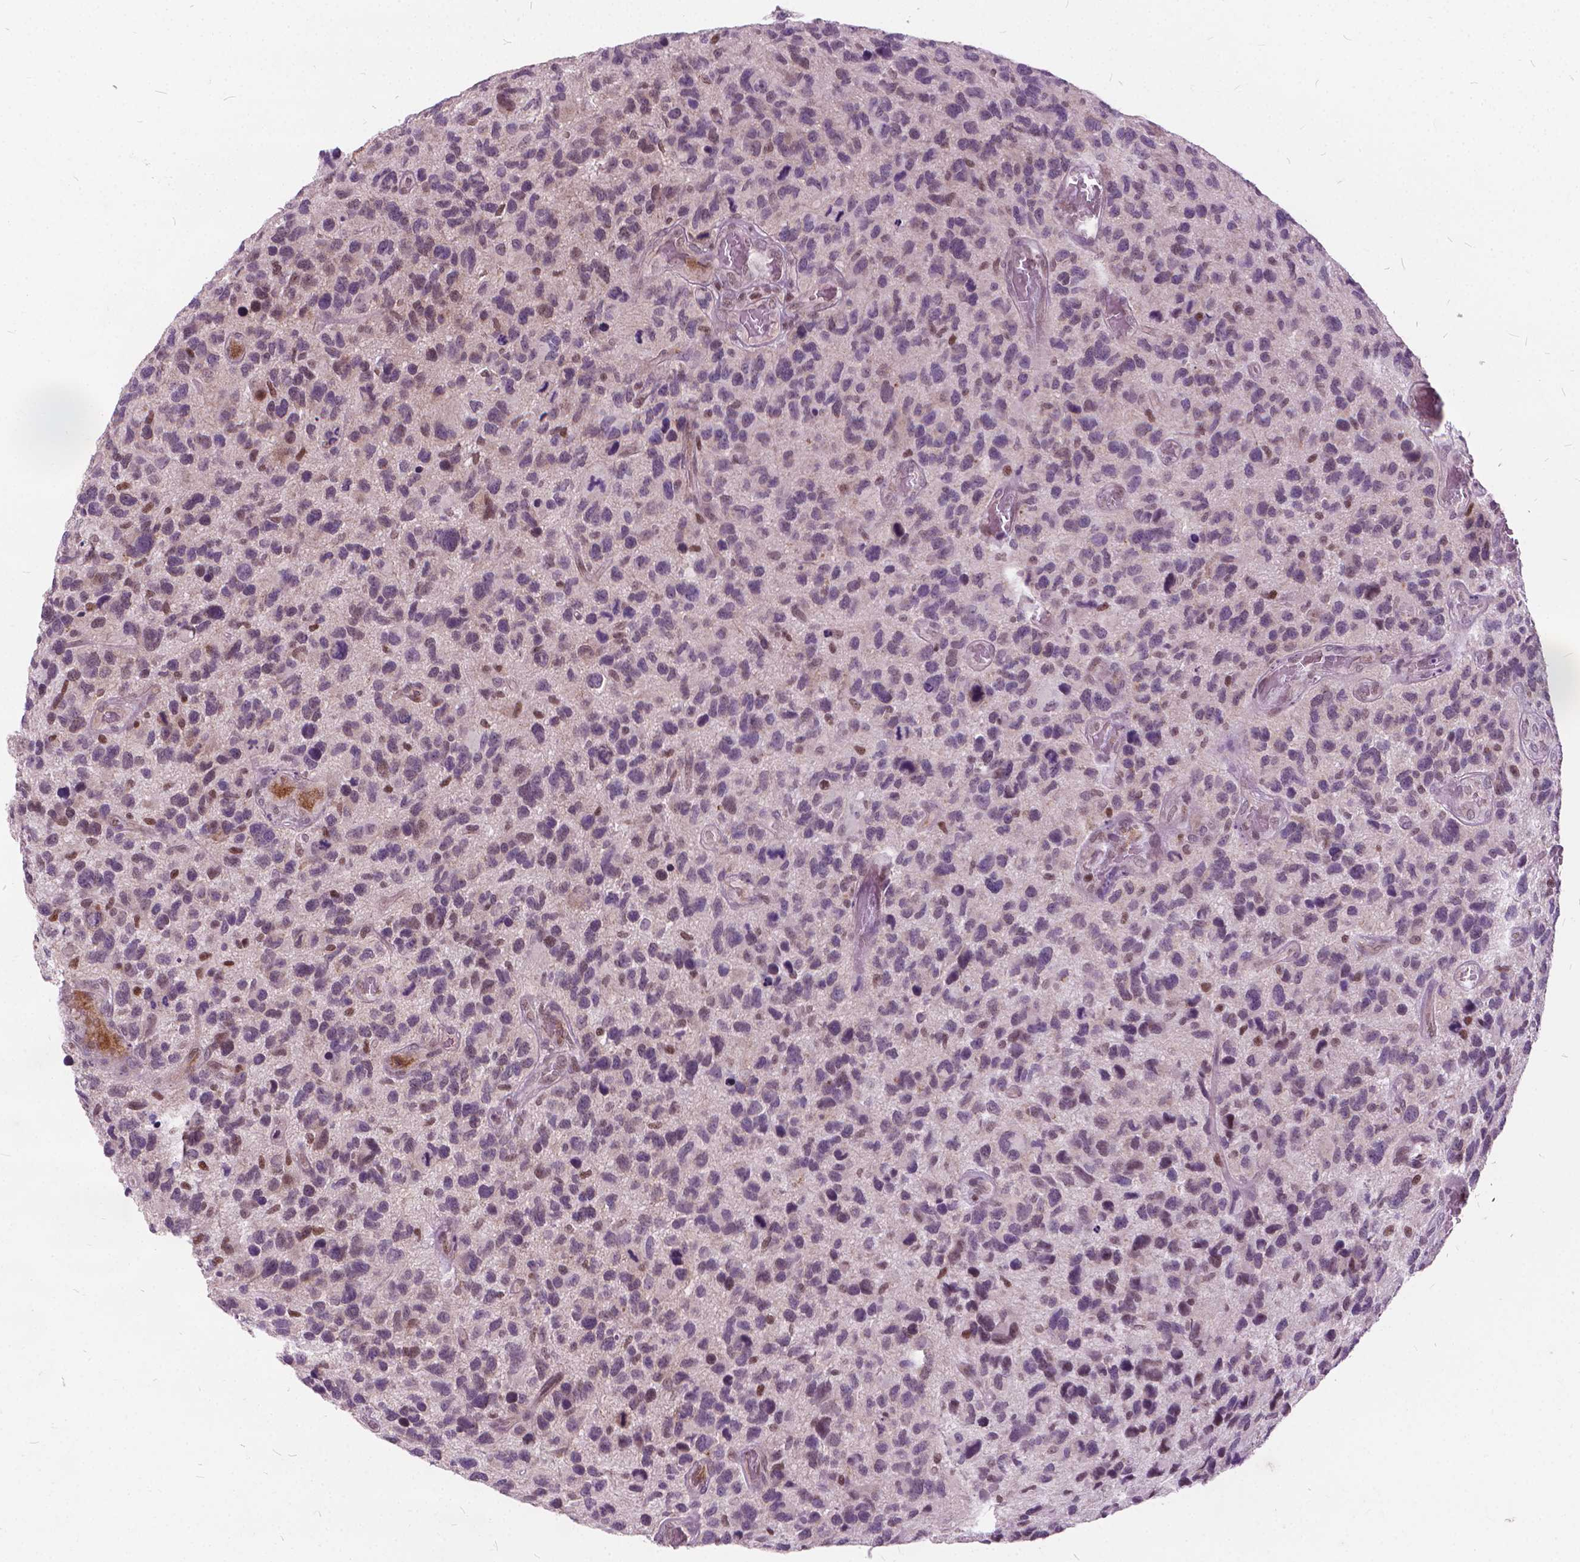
{"staining": {"intensity": "negative", "quantity": "none", "location": "none"}, "tissue": "glioma", "cell_type": "Tumor cells", "image_type": "cancer", "snomed": [{"axis": "morphology", "description": "Glioma, malignant, NOS"}, {"axis": "morphology", "description": "Glioma, malignant, High grade"}, {"axis": "topography", "description": "Brain"}], "caption": "Immunohistochemistry micrograph of neoplastic tissue: human glioma stained with DAB (3,3'-diaminobenzidine) exhibits no significant protein staining in tumor cells.", "gene": "STAT5B", "patient": {"sex": "female", "age": 71}}